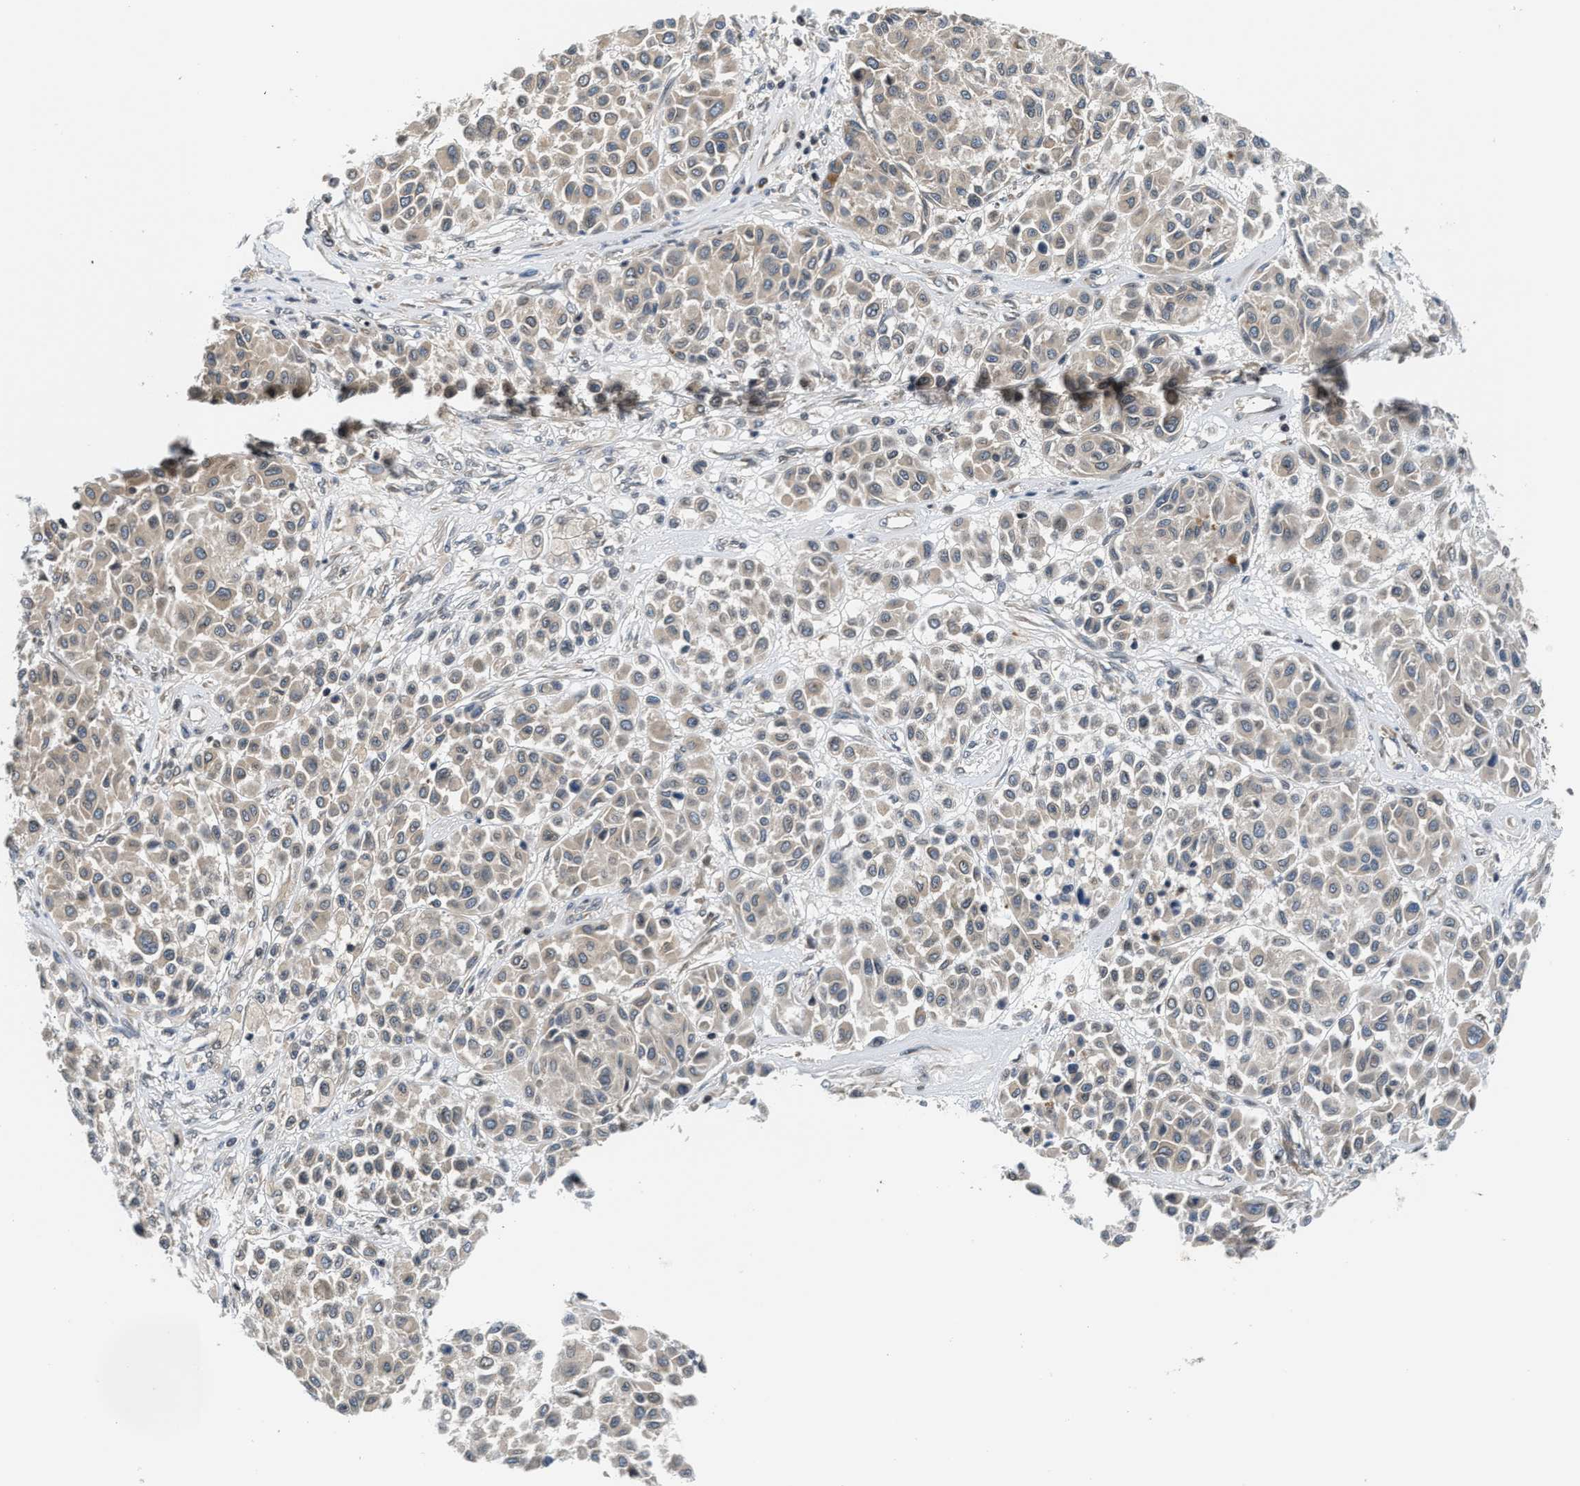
{"staining": {"intensity": "weak", "quantity": ">75%", "location": "cytoplasmic/membranous"}, "tissue": "melanoma", "cell_type": "Tumor cells", "image_type": "cancer", "snomed": [{"axis": "morphology", "description": "Malignant melanoma, Metastatic site"}, {"axis": "topography", "description": "Soft tissue"}], "caption": "A low amount of weak cytoplasmic/membranous expression is seen in about >75% of tumor cells in malignant melanoma (metastatic site) tissue.", "gene": "RAB29", "patient": {"sex": "male", "age": 41}}